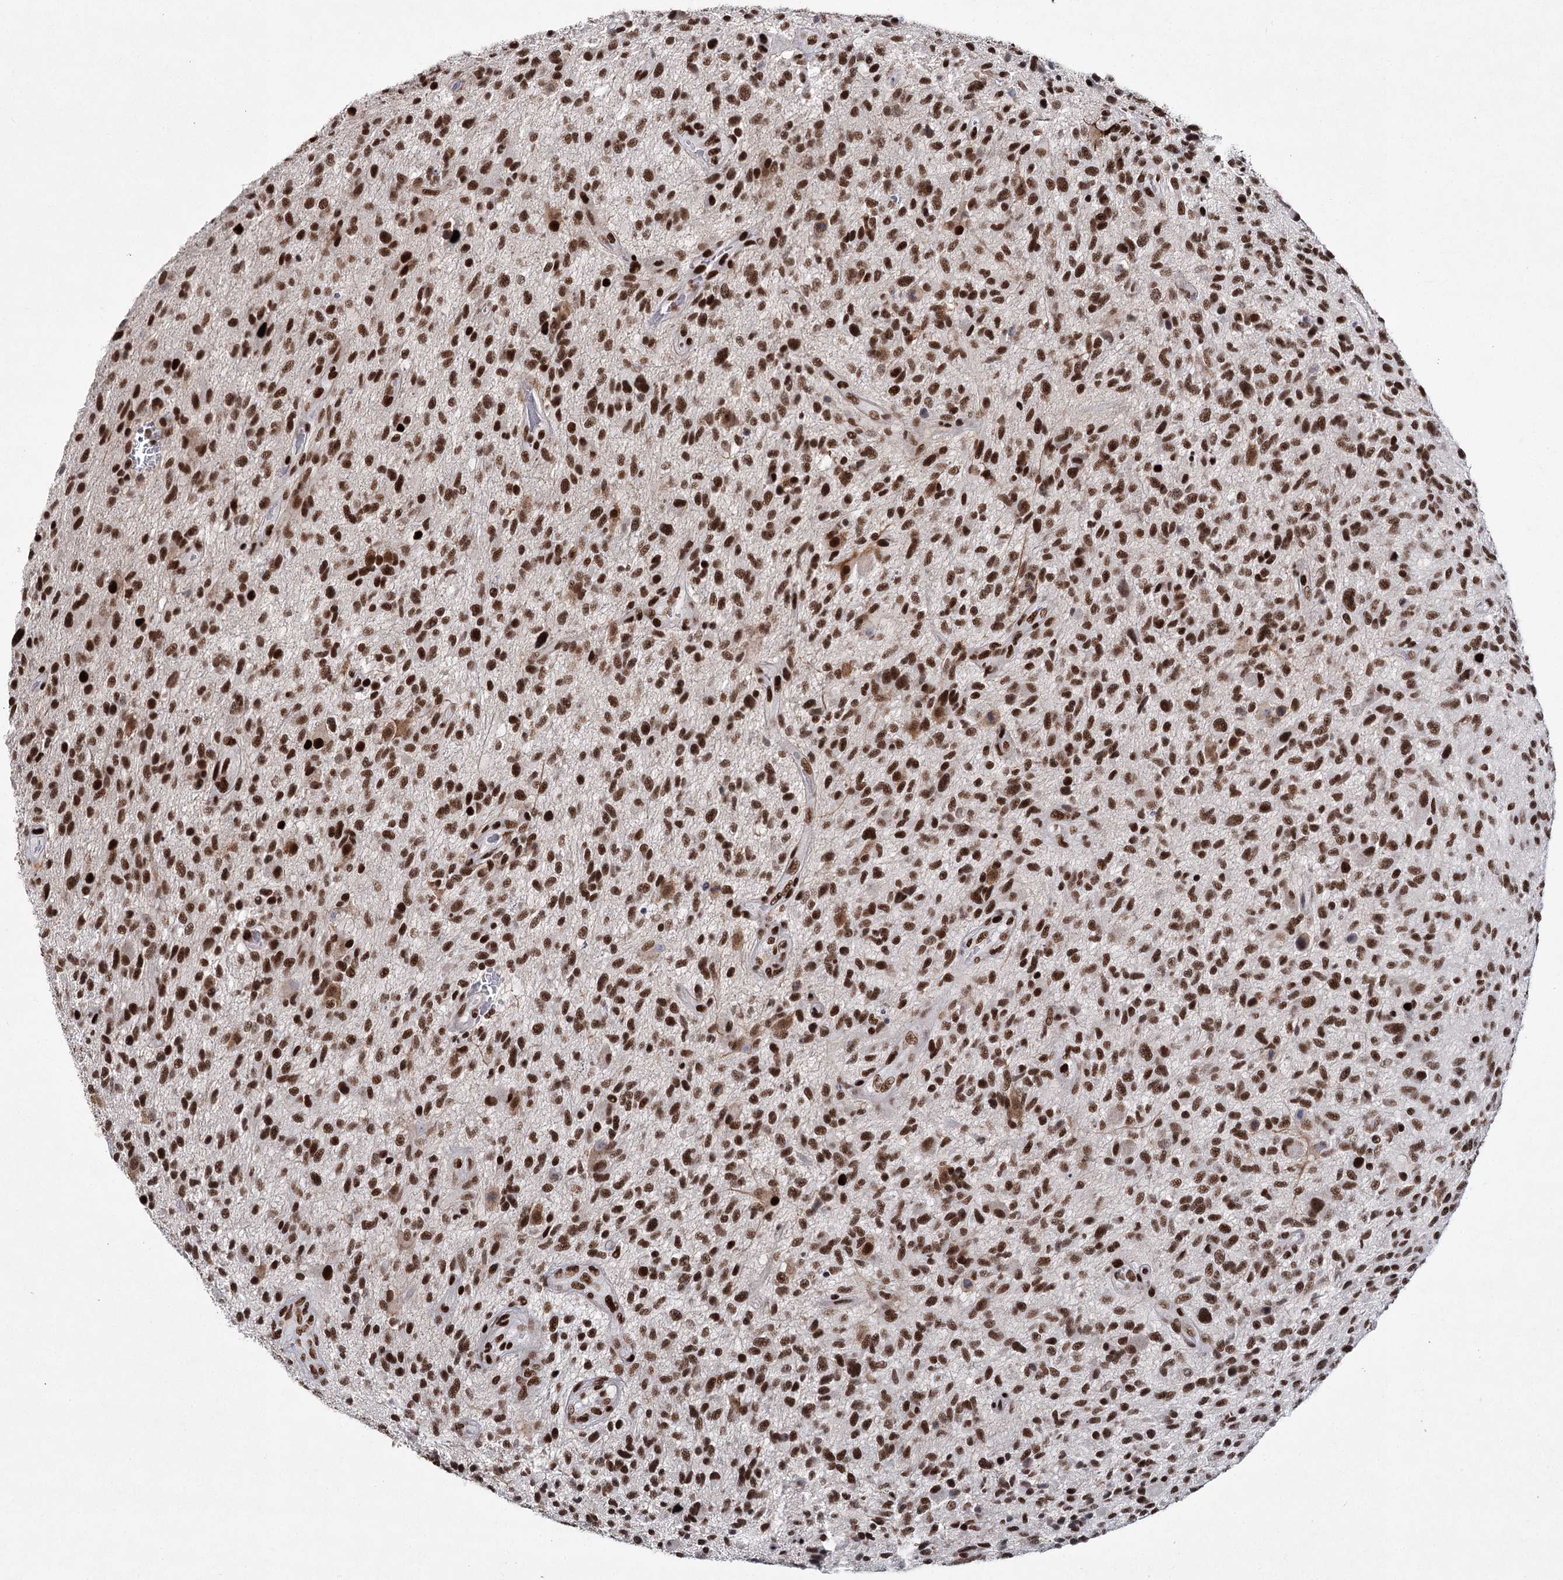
{"staining": {"intensity": "moderate", "quantity": ">75%", "location": "nuclear"}, "tissue": "glioma", "cell_type": "Tumor cells", "image_type": "cancer", "snomed": [{"axis": "morphology", "description": "Glioma, malignant, High grade"}, {"axis": "topography", "description": "Brain"}], "caption": "A medium amount of moderate nuclear expression is appreciated in about >75% of tumor cells in glioma tissue. The staining was performed using DAB (3,3'-diaminobenzidine) to visualize the protein expression in brown, while the nuclei were stained in blue with hematoxylin (Magnification: 20x).", "gene": "SCAF8", "patient": {"sex": "male", "age": 47}}